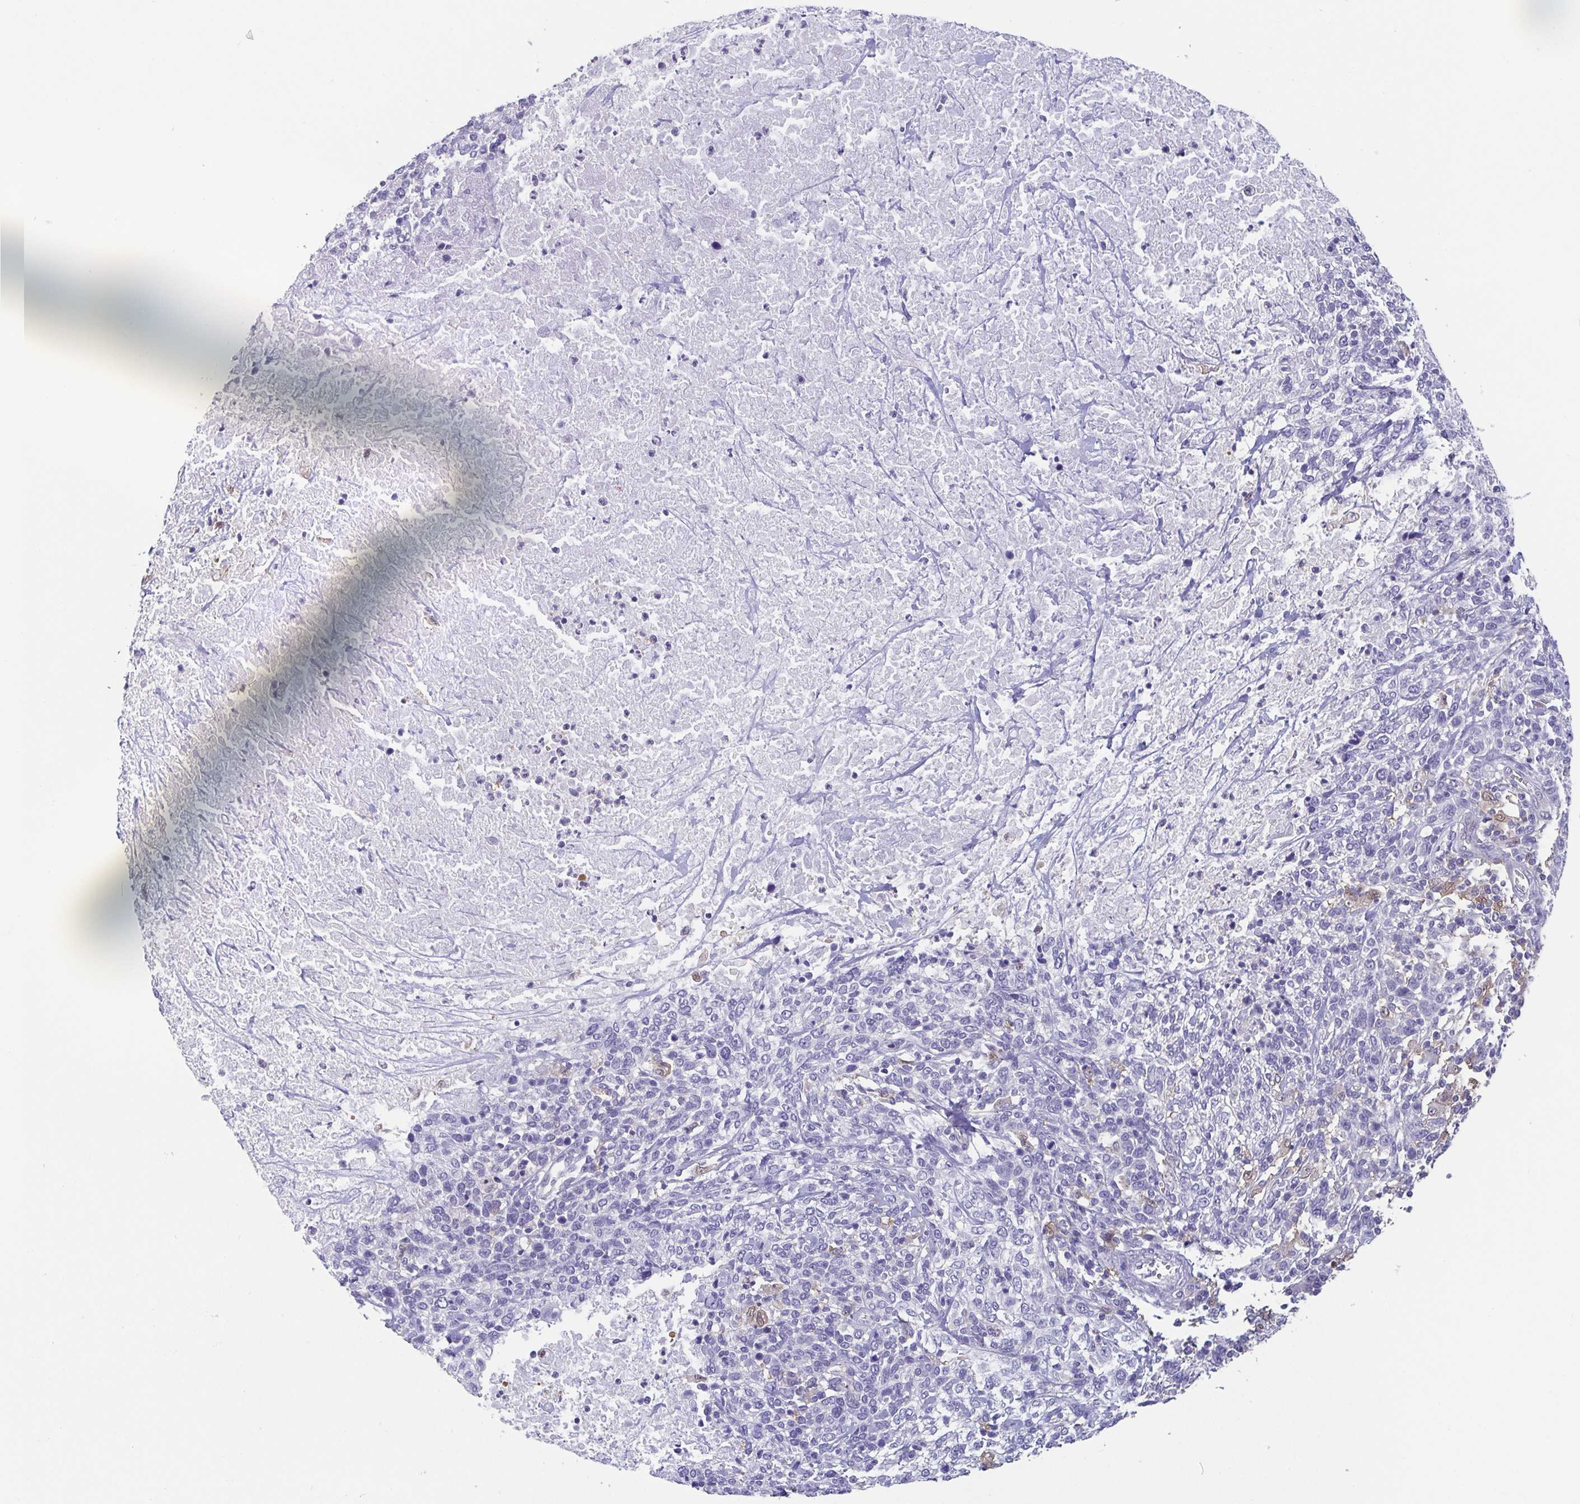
{"staining": {"intensity": "negative", "quantity": "none", "location": "none"}, "tissue": "cervical cancer", "cell_type": "Tumor cells", "image_type": "cancer", "snomed": [{"axis": "morphology", "description": "Squamous cell carcinoma, NOS"}, {"axis": "topography", "description": "Cervix"}], "caption": "The photomicrograph reveals no significant positivity in tumor cells of cervical squamous cell carcinoma.", "gene": "IDH1", "patient": {"sex": "female", "age": 46}}